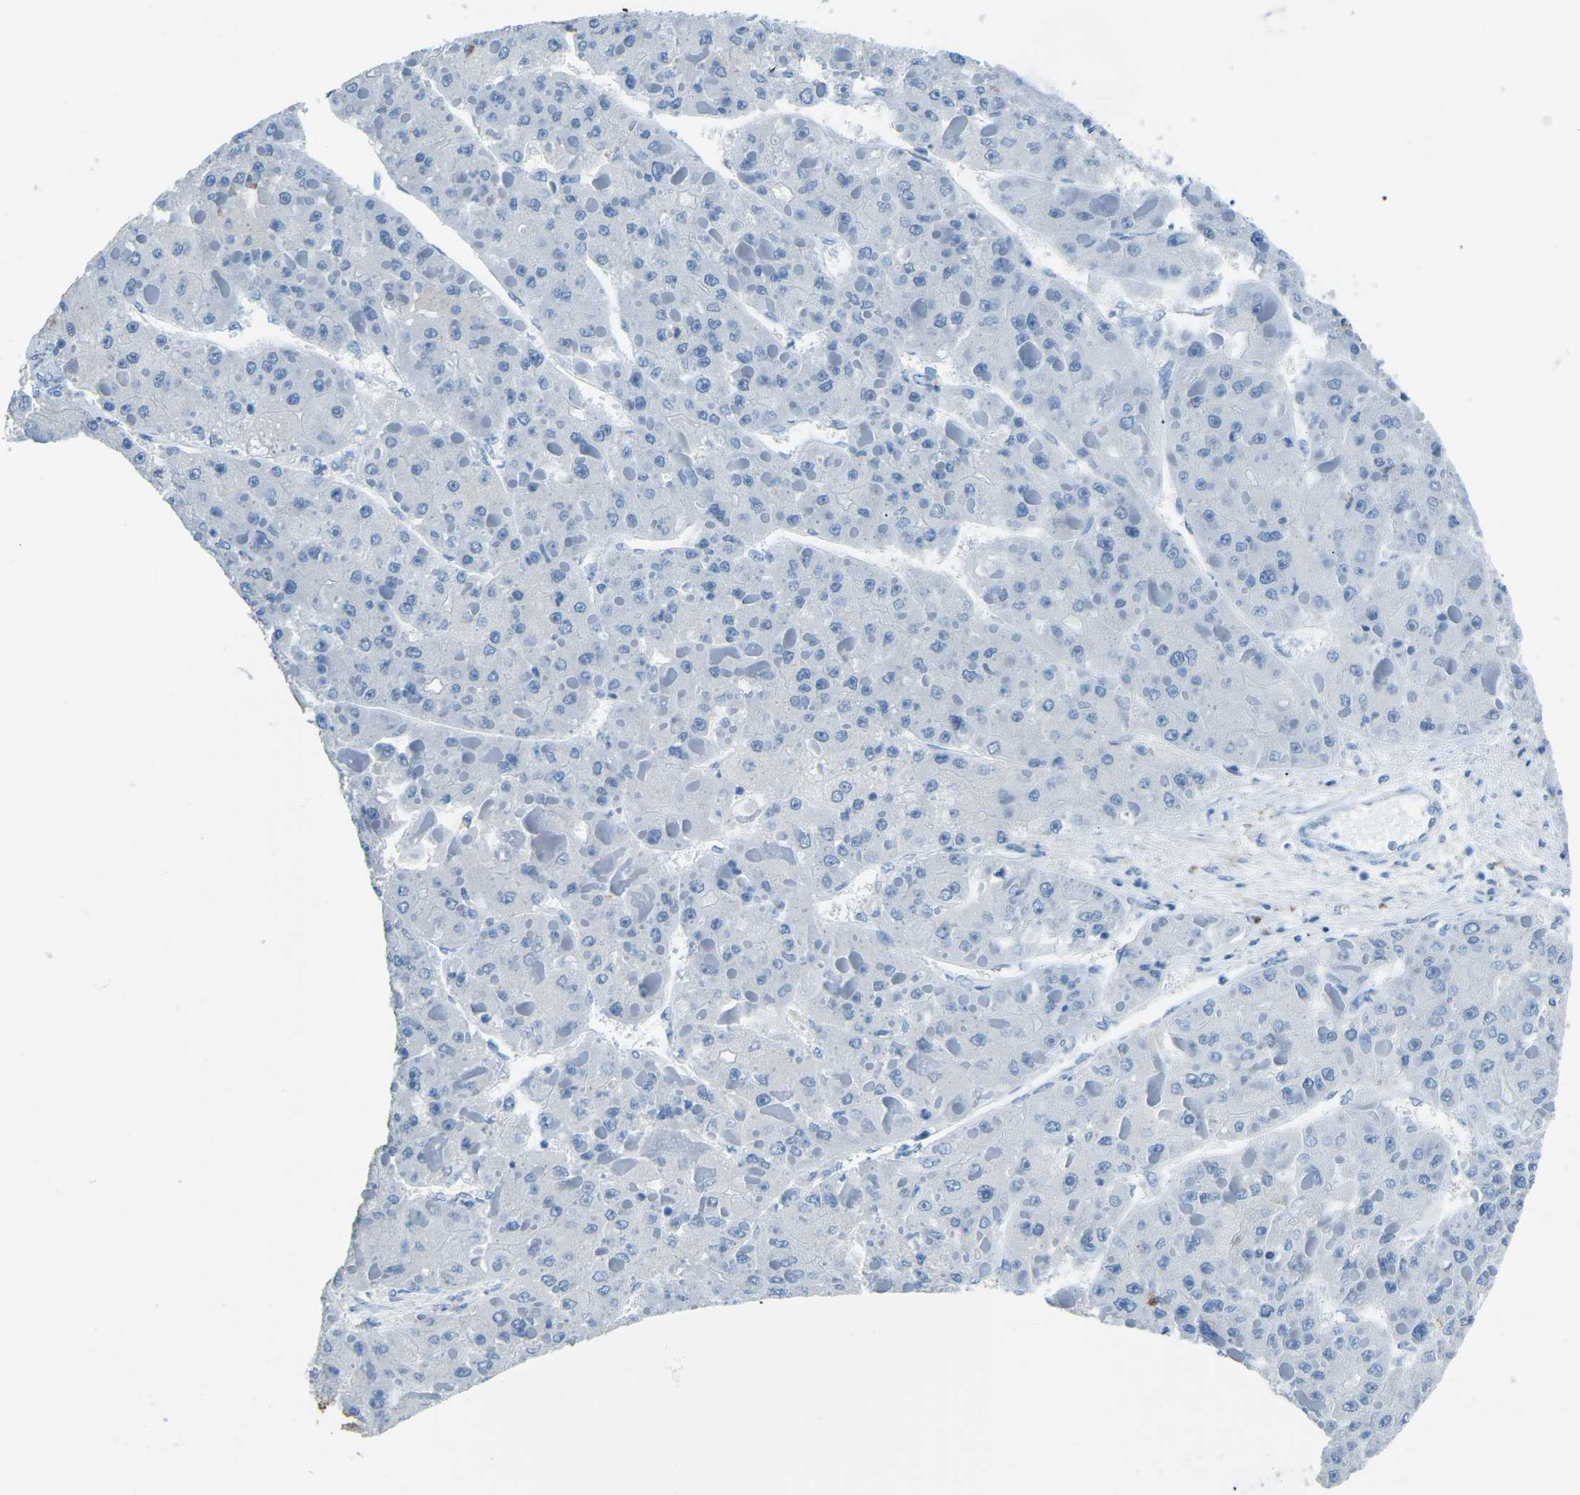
{"staining": {"intensity": "negative", "quantity": "none", "location": "none"}, "tissue": "liver cancer", "cell_type": "Tumor cells", "image_type": "cancer", "snomed": [{"axis": "morphology", "description": "Carcinoma, Hepatocellular, NOS"}, {"axis": "topography", "description": "Liver"}], "caption": "High magnification brightfield microscopy of liver hepatocellular carcinoma stained with DAB (3,3'-diaminobenzidine) (brown) and counterstained with hematoxylin (blue): tumor cells show no significant staining.", "gene": "MYH8", "patient": {"sex": "female", "age": 73}}